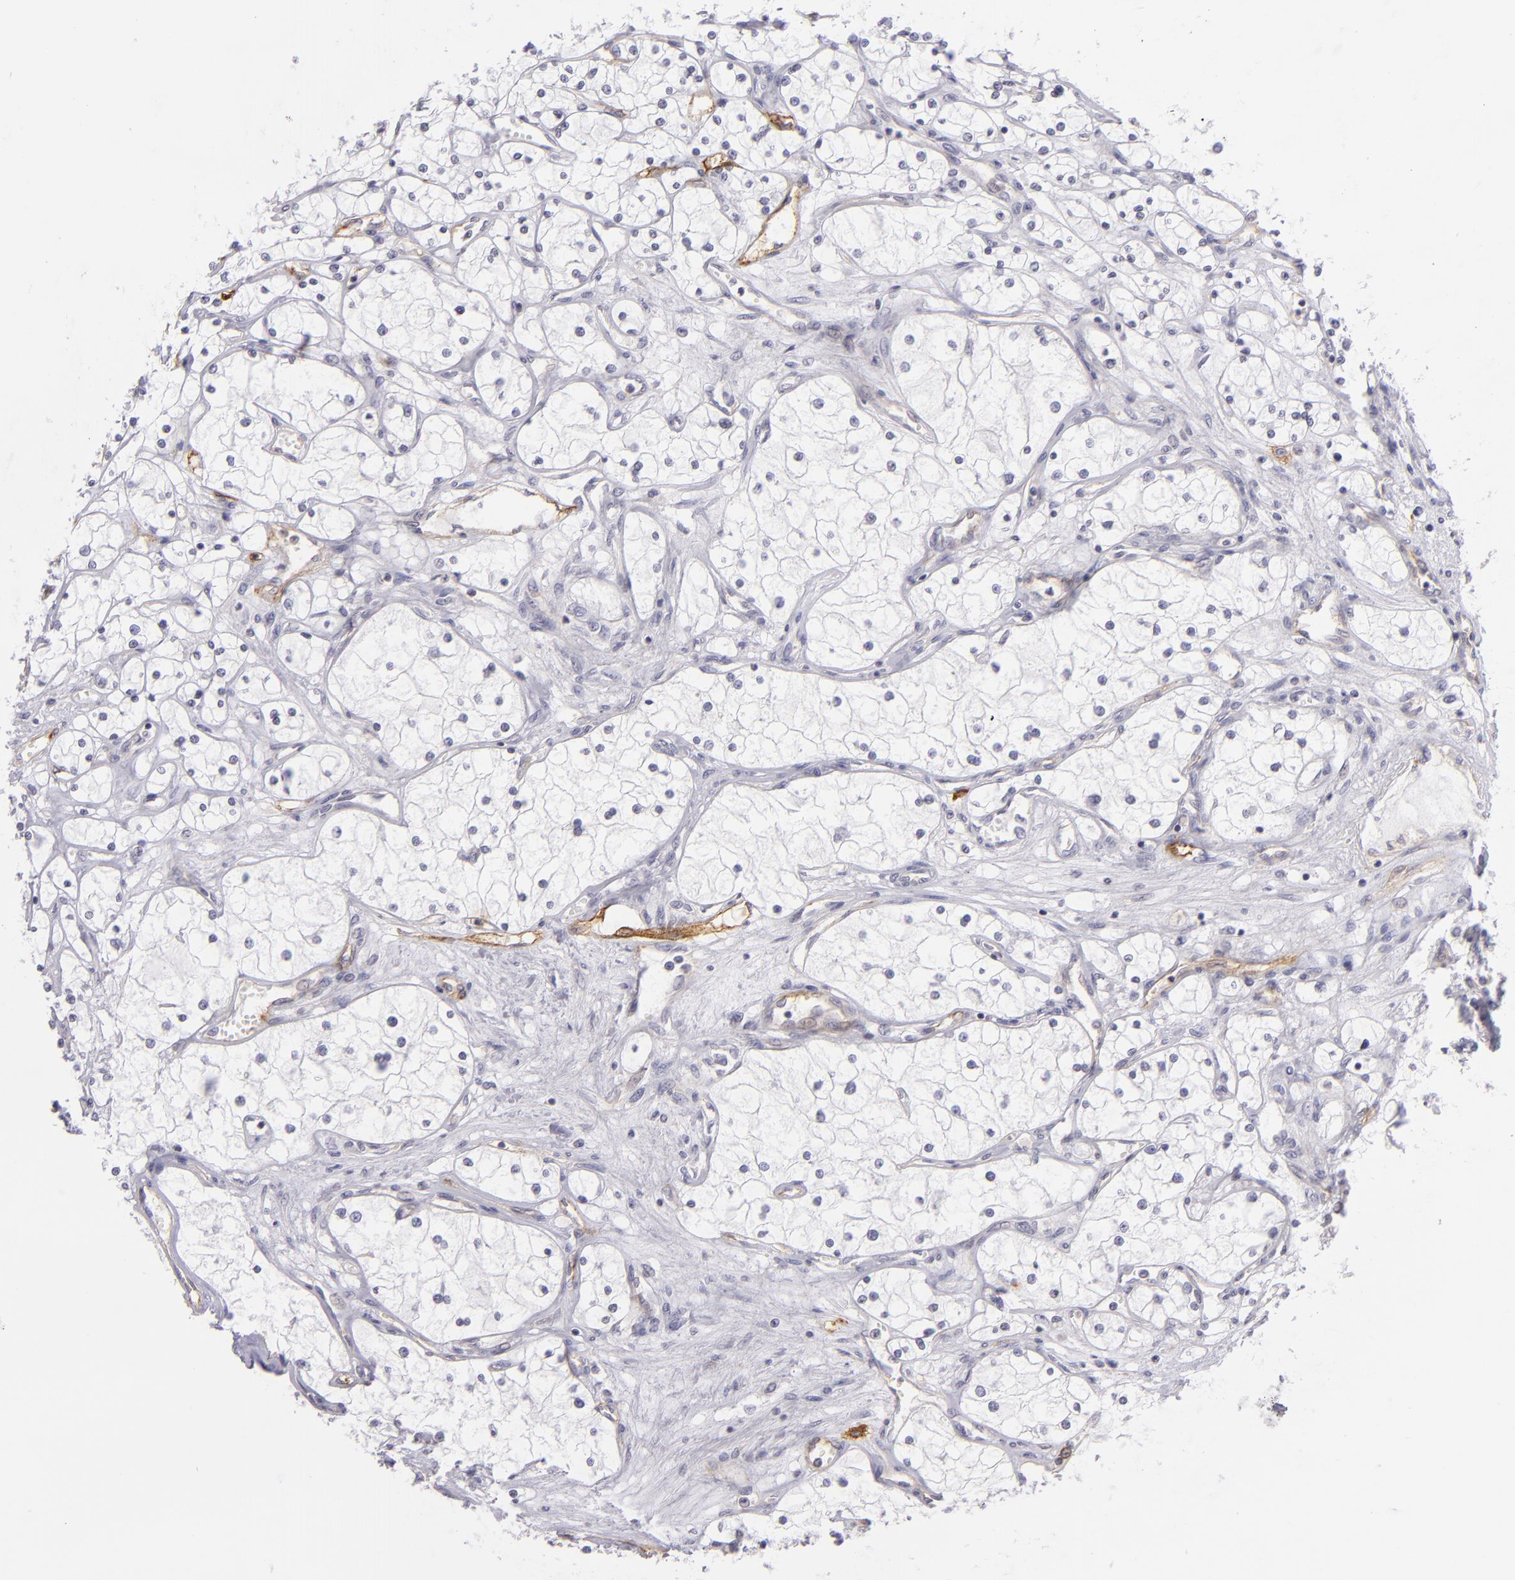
{"staining": {"intensity": "negative", "quantity": "none", "location": "none"}, "tissue": "renal cancer", "cell_type": "Tumor cells", "image_type": "cancer", "snomed": [{"axis": "morphology", "description": "Adenocarcinoma, NOS"}, {"axis": "topography", "description": "Kidney"}], "caption": "Tumor cells show no significant staining in adenocarcinoma (renal).", "gene": "THBD", "patient": {"sex": "male", "age": 61}}